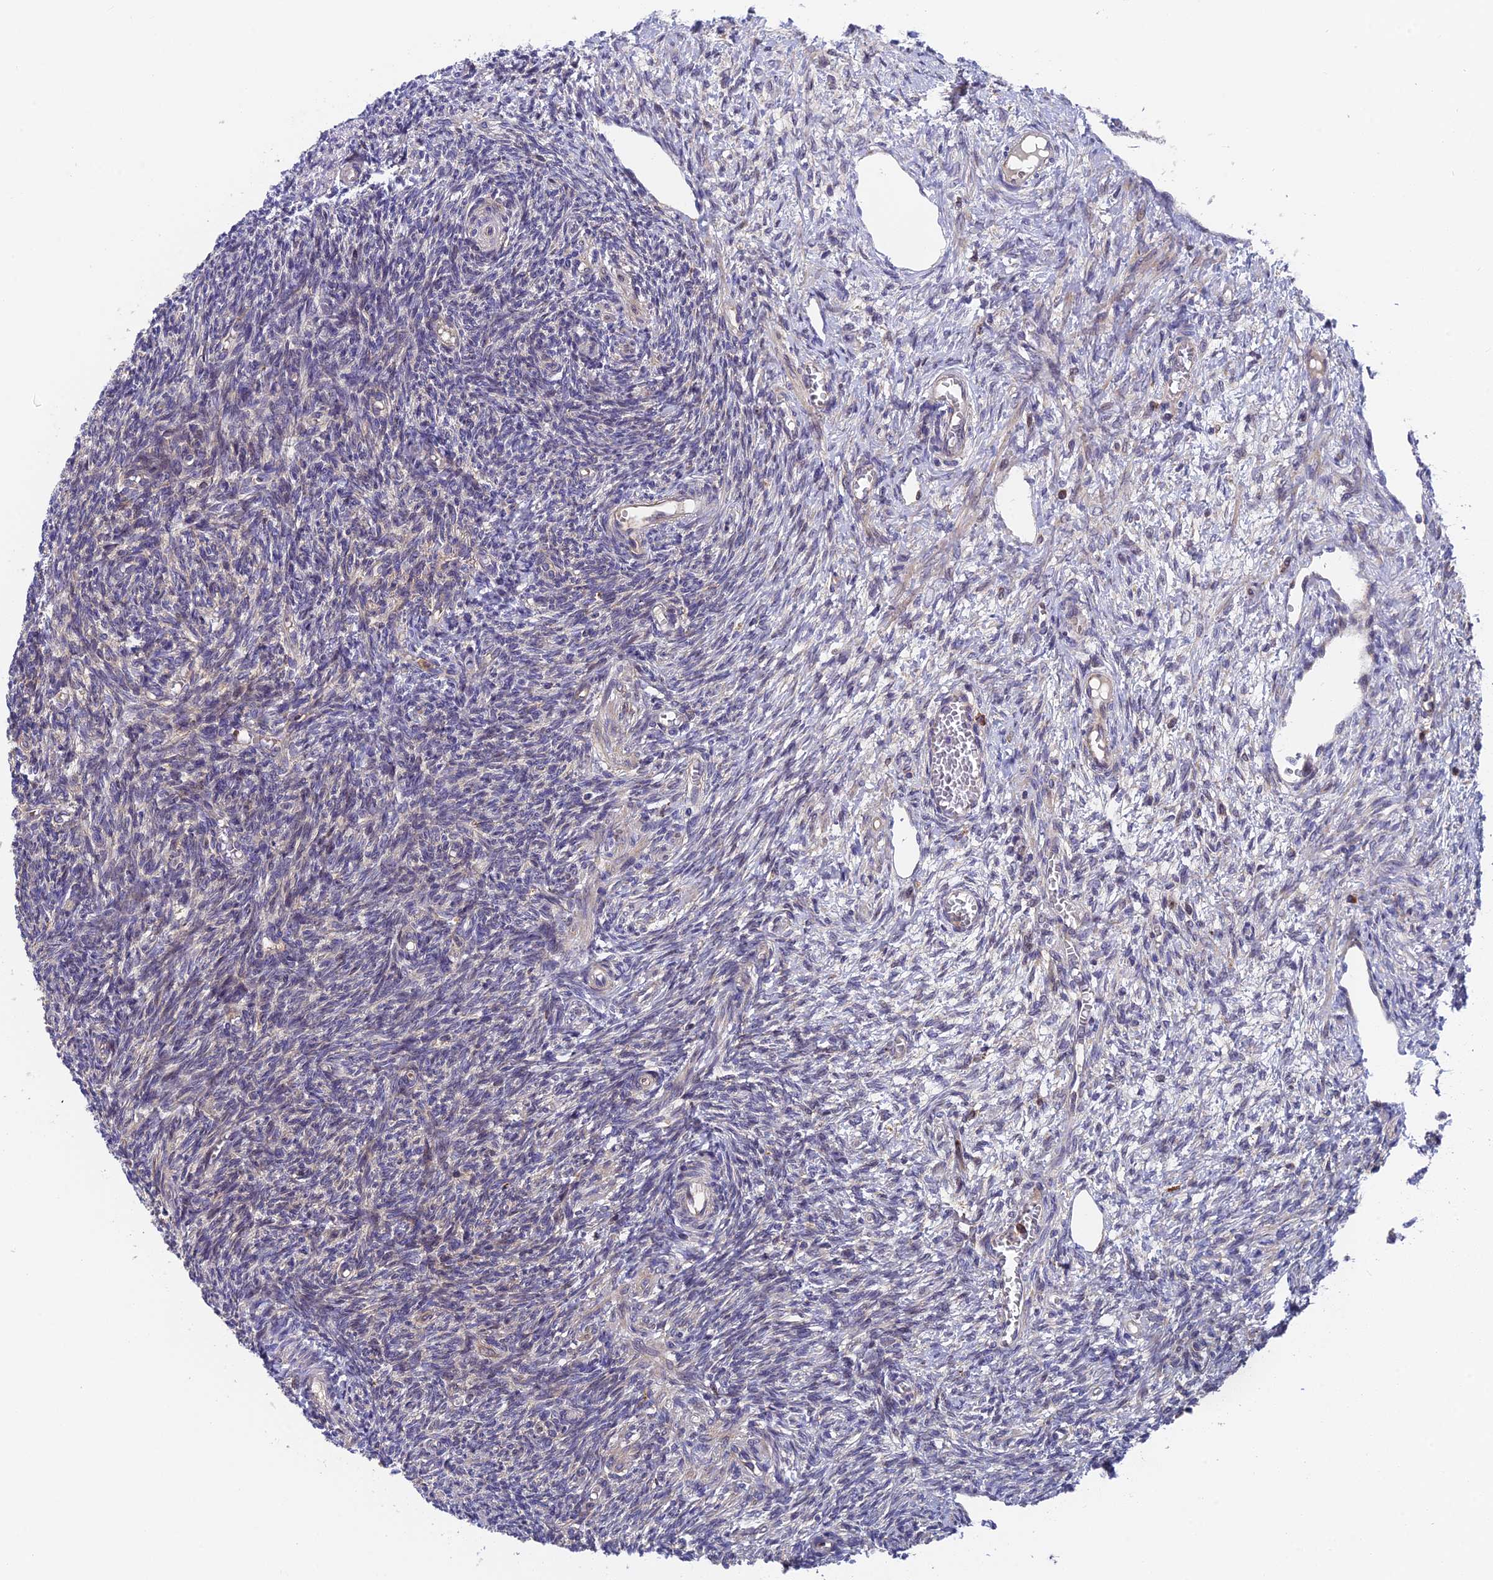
{"staining": {"intensity": "negative", "quantity": "none", "location": "none"}, "tissue": "ovary", "cell_type": "Ovarian stroma cells", "image_type": "normal", "snomed": [{"axis": "morphology", "description": "Normal tissue, NOS"}, {"axis": "topography", "description": "Ovary"}], "caption": "This is an immunohistochemistry histopathology image of unremarkable ovary. There is no staining in ovarian stroma cells.", "gene": "IPO5", "patient": {"sex": "female", "age": 27}}